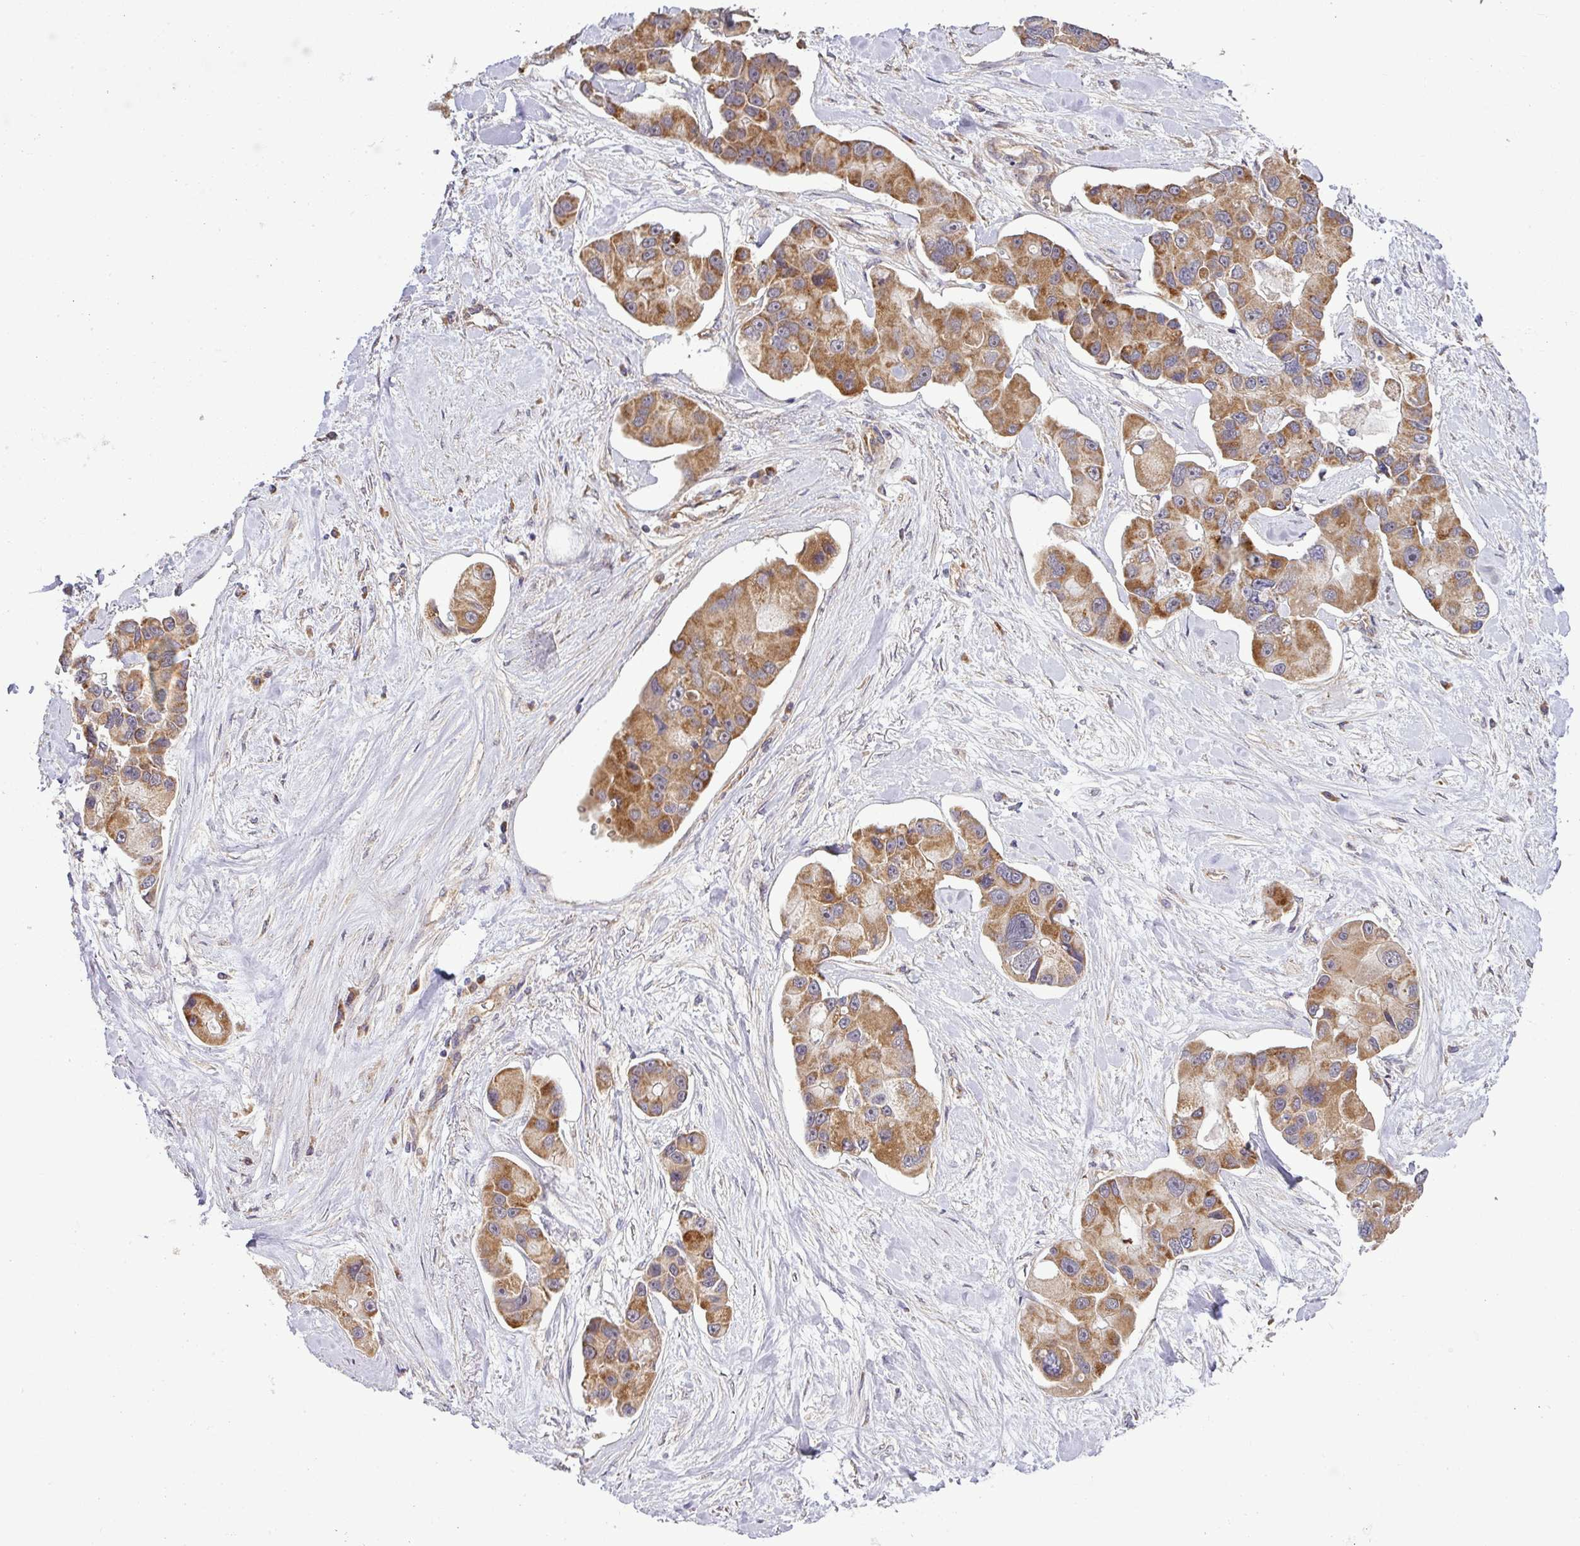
{"staining": {"intensity": "moderate", "quantity": ">75%", "location": "cytoplasmic/membranous"}, "tissue": "lung cancer", "cell_type": "Tumor cells", "image_type": "cancer", "snomed": [{"axis": "morphology", "description": "Adenocarcinoma, NOS"}, {"axis": "topography", "description": "Lung"}], "caption": "Protein expression analysis of human lung cancer (adenocarcinoma) reveals moderate cytoplasmic/membranous expression in approximately >75% of tumor cells.", "gene": "TIMMDC1", "patient": {"sex": "female", "age": 54}}